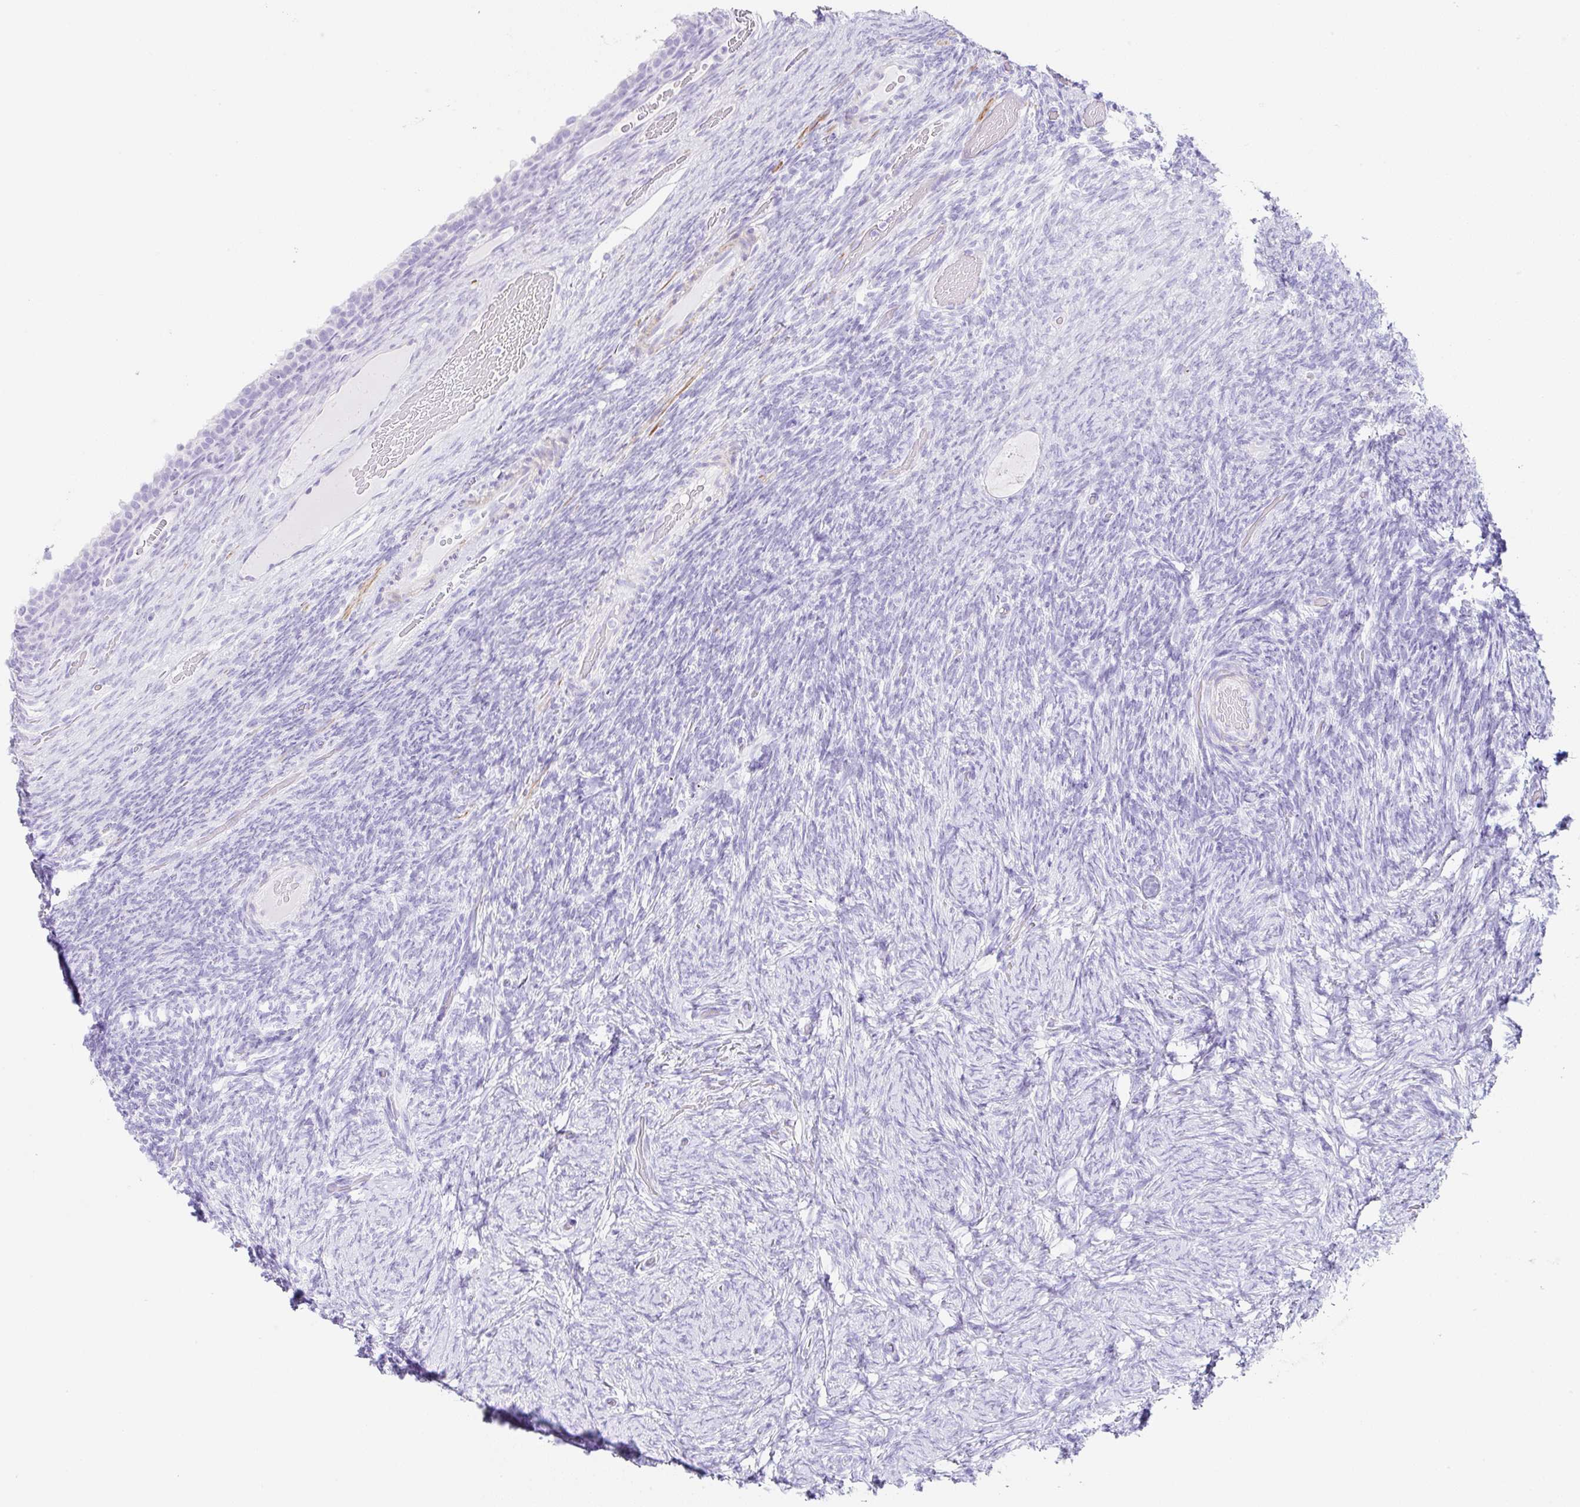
{"staining": {"intensity": "negative", "quantity": "none", "location": "none"}, "tissue": "ovary", "cell_type": "Ovarian stroma cells", "image_type": "normal", "snomed": [{"axis": "morphology", "description": "Normal tissue, NOS"}, {"axis": "topography", "description": "Ovary"}], "caption": "This is an immunohistochemistry image of normal ovary. There is no staining in ovarian stroma cells.", "gene": "CLDND2", "patient": {"sex": "female", "age": 34}}